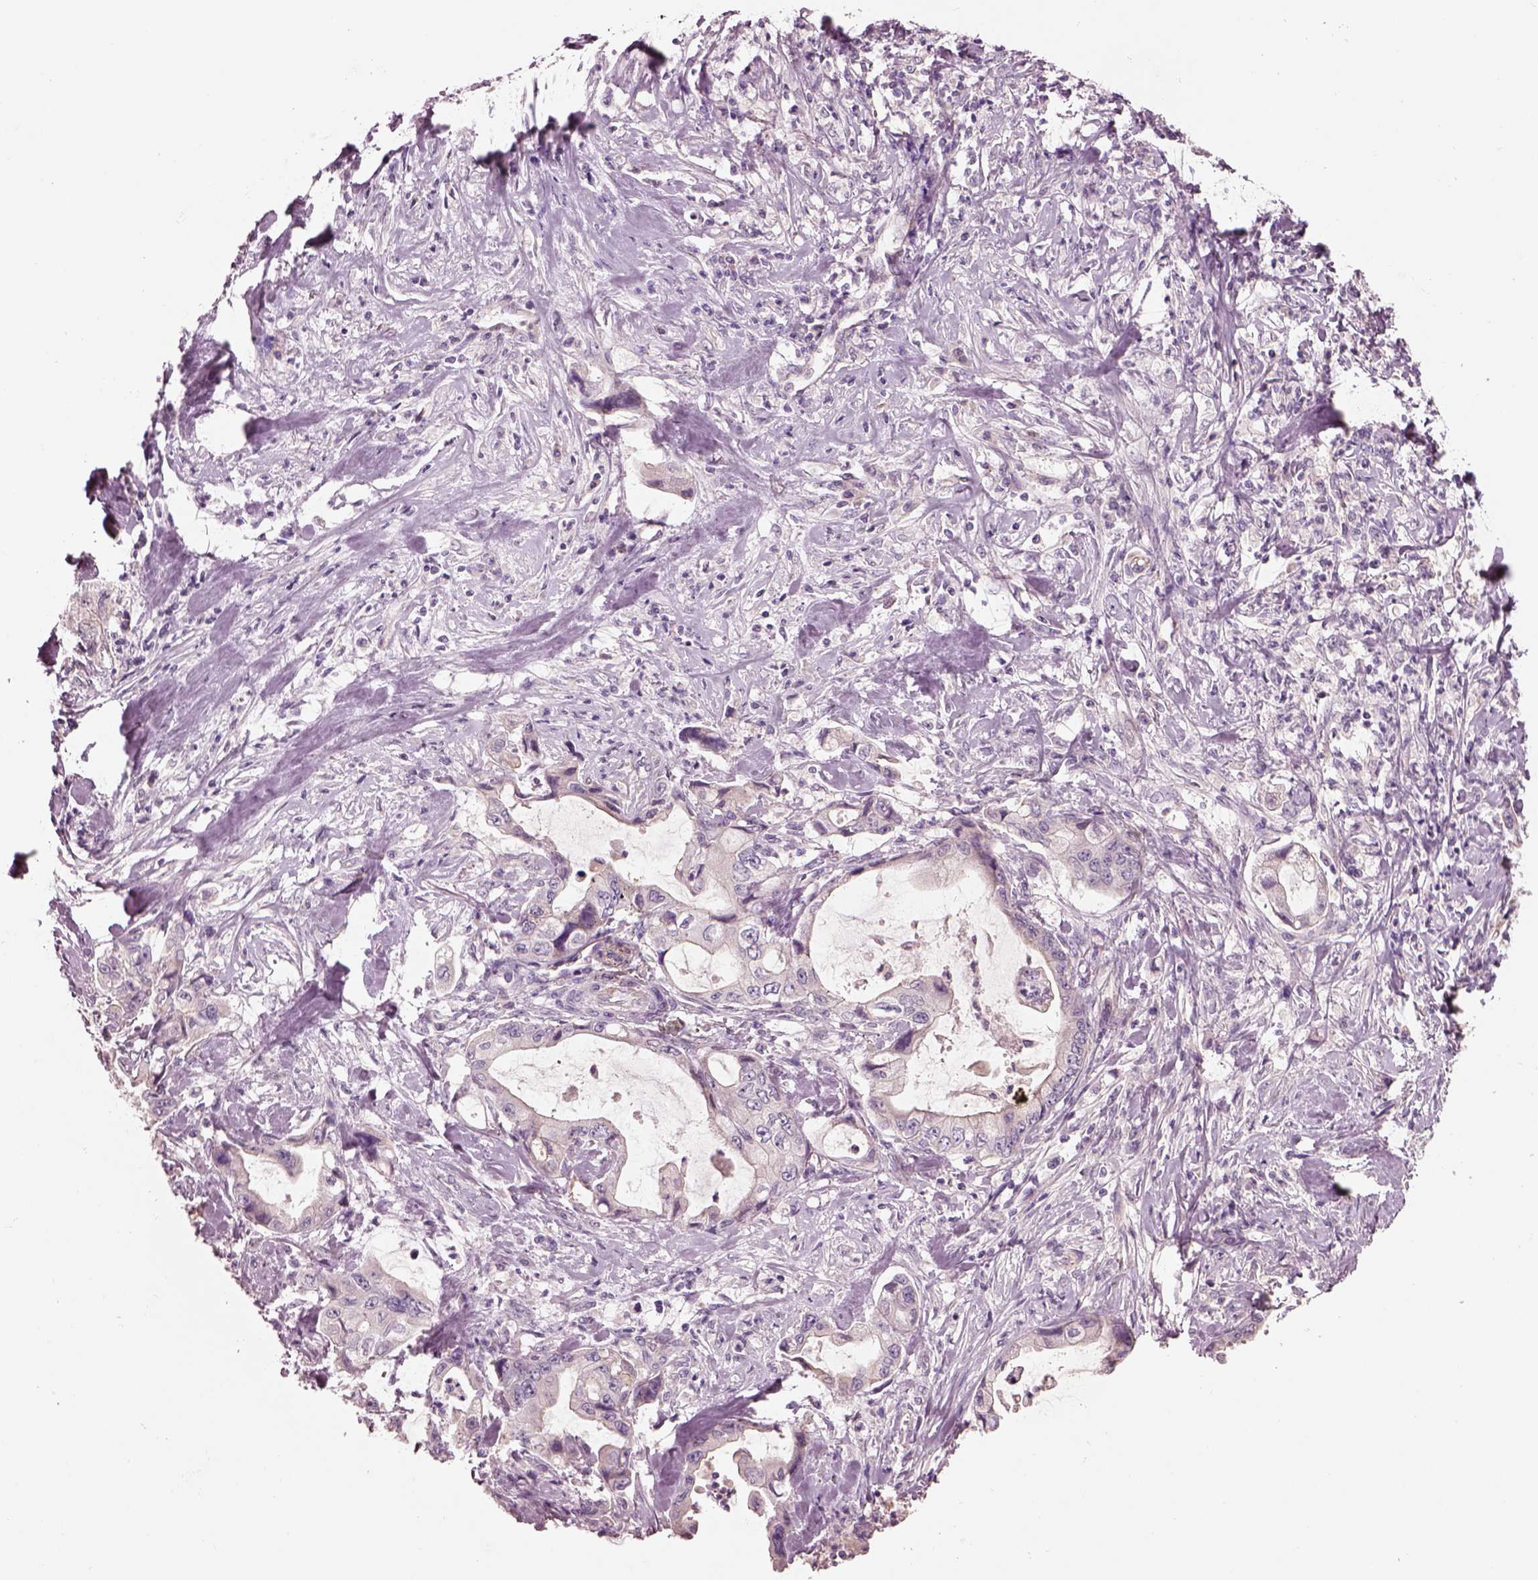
{"staining": {"intensity": "negative", "quantity": "none", "location": "none"}, "tissue": "stomach cancer", "cell_type": "Tumor cells", "image_type": "cancer", "snomed": [{"axis": "morphology", "description": "Adenocarcinoma, NOS"}, {"axis": "topography", "description": "Pancreas"}, {"axis": "topography", "description": "Stomach, upper"}], "caption": "Human adenocarcinoma (stomach) stained for a protein using immunohistochemistry exhibits no expression in tumor cells.", "gene": "DUOXA2", "patient": {"sex": "male", "age": 77}}